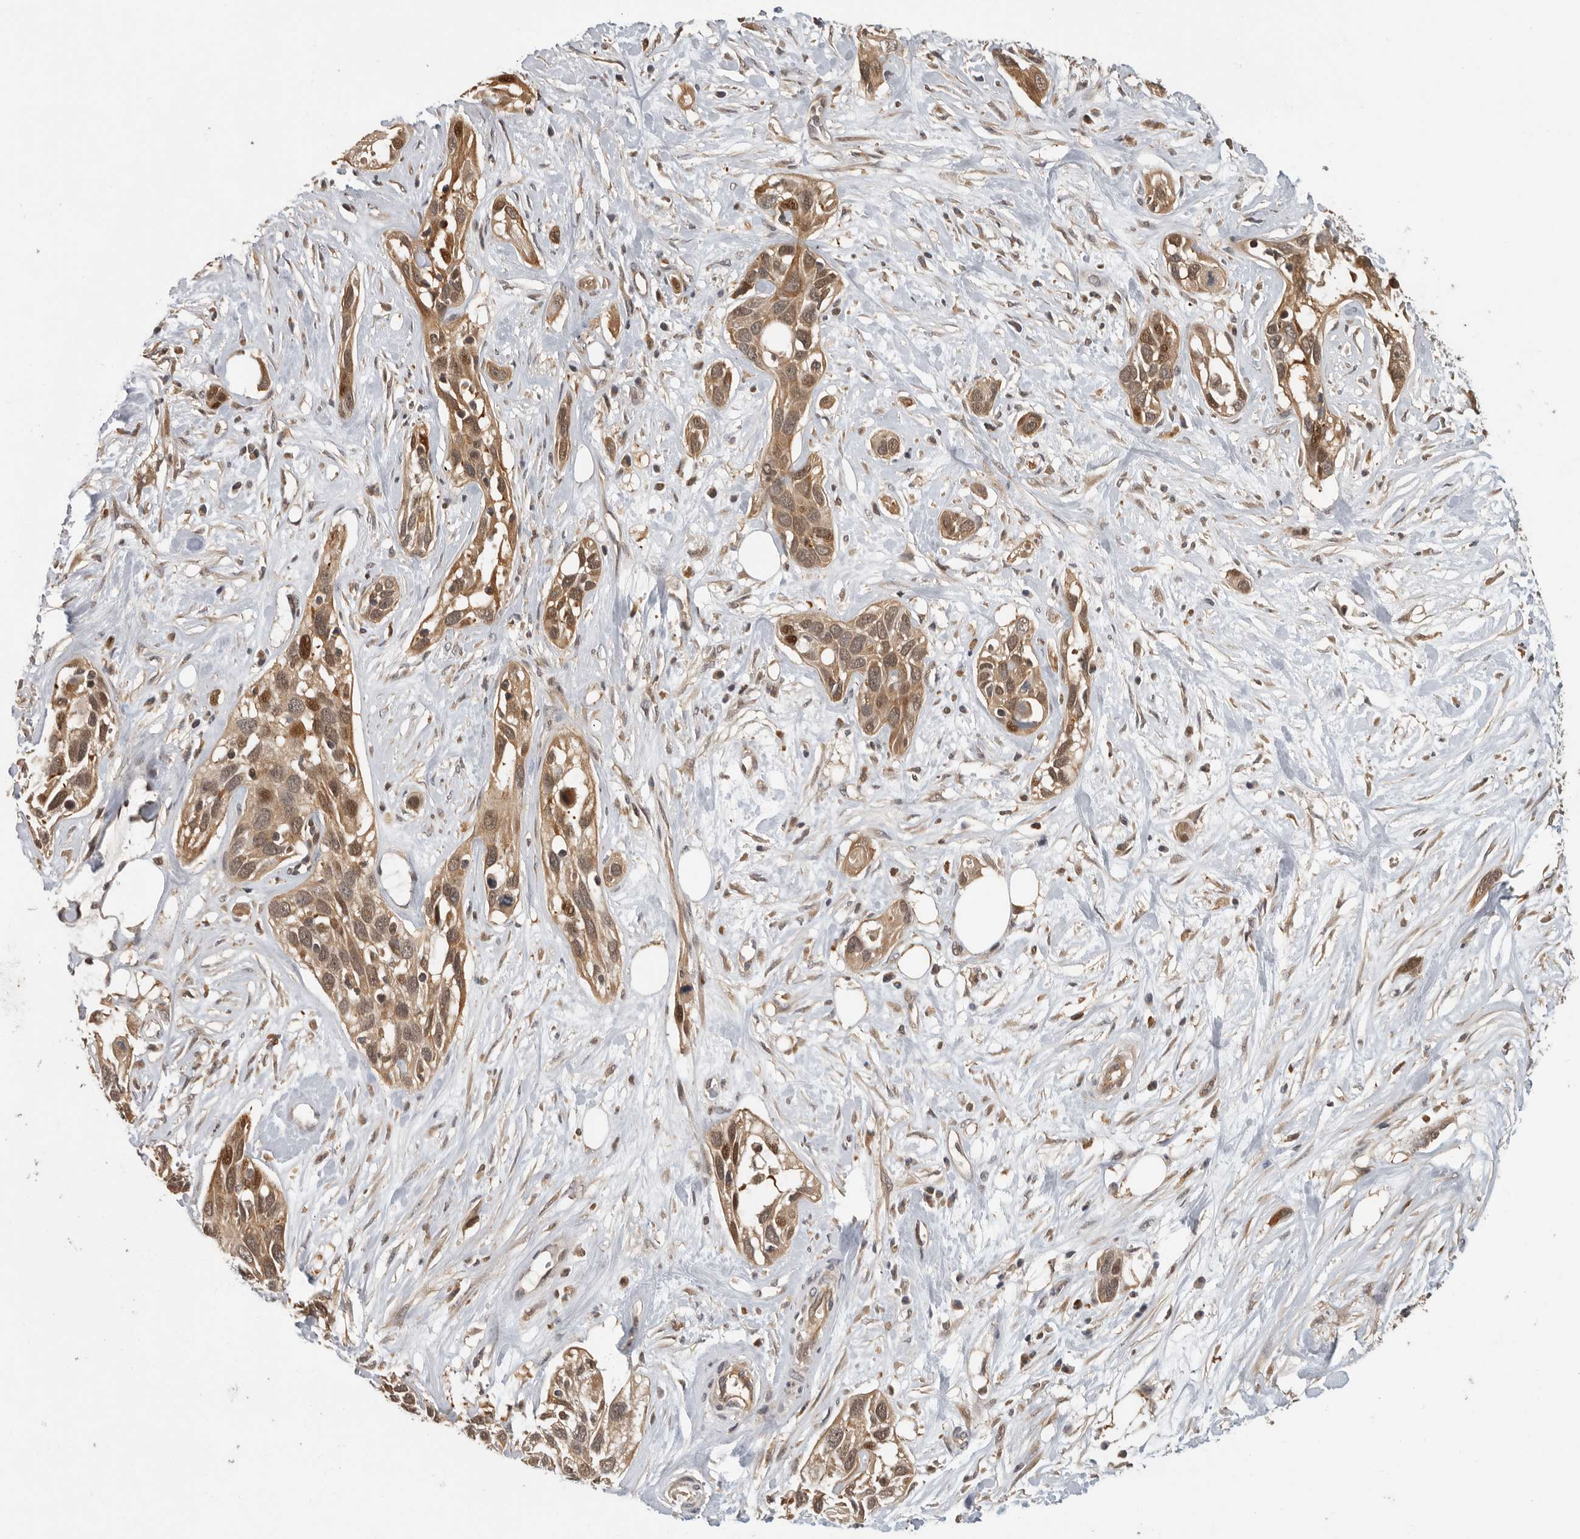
{"staining": {"intensity": "strong", "quantity": "25%-75%", "location": "cytoplasmic/membranous,nuclear"}, "tissue": "pancreatic cancer", "cell_type": "Tumor cells", "image_type": "cancer", "snomed": [{"axis": "morphology", "description": "Adenocarcinoma, NOS"}, {"axis": "topography", "description": "Pancreas"}], "caption": "Human adenocarcinoma (pancreatic) stained for a protein (brown) reveals strong cytoplasmic/membranous and nuclear positive positivity in approximately 25%-75% of tumor cells.", "gene": "SWT1", "patient": {"sex": "female", "age": 60}}